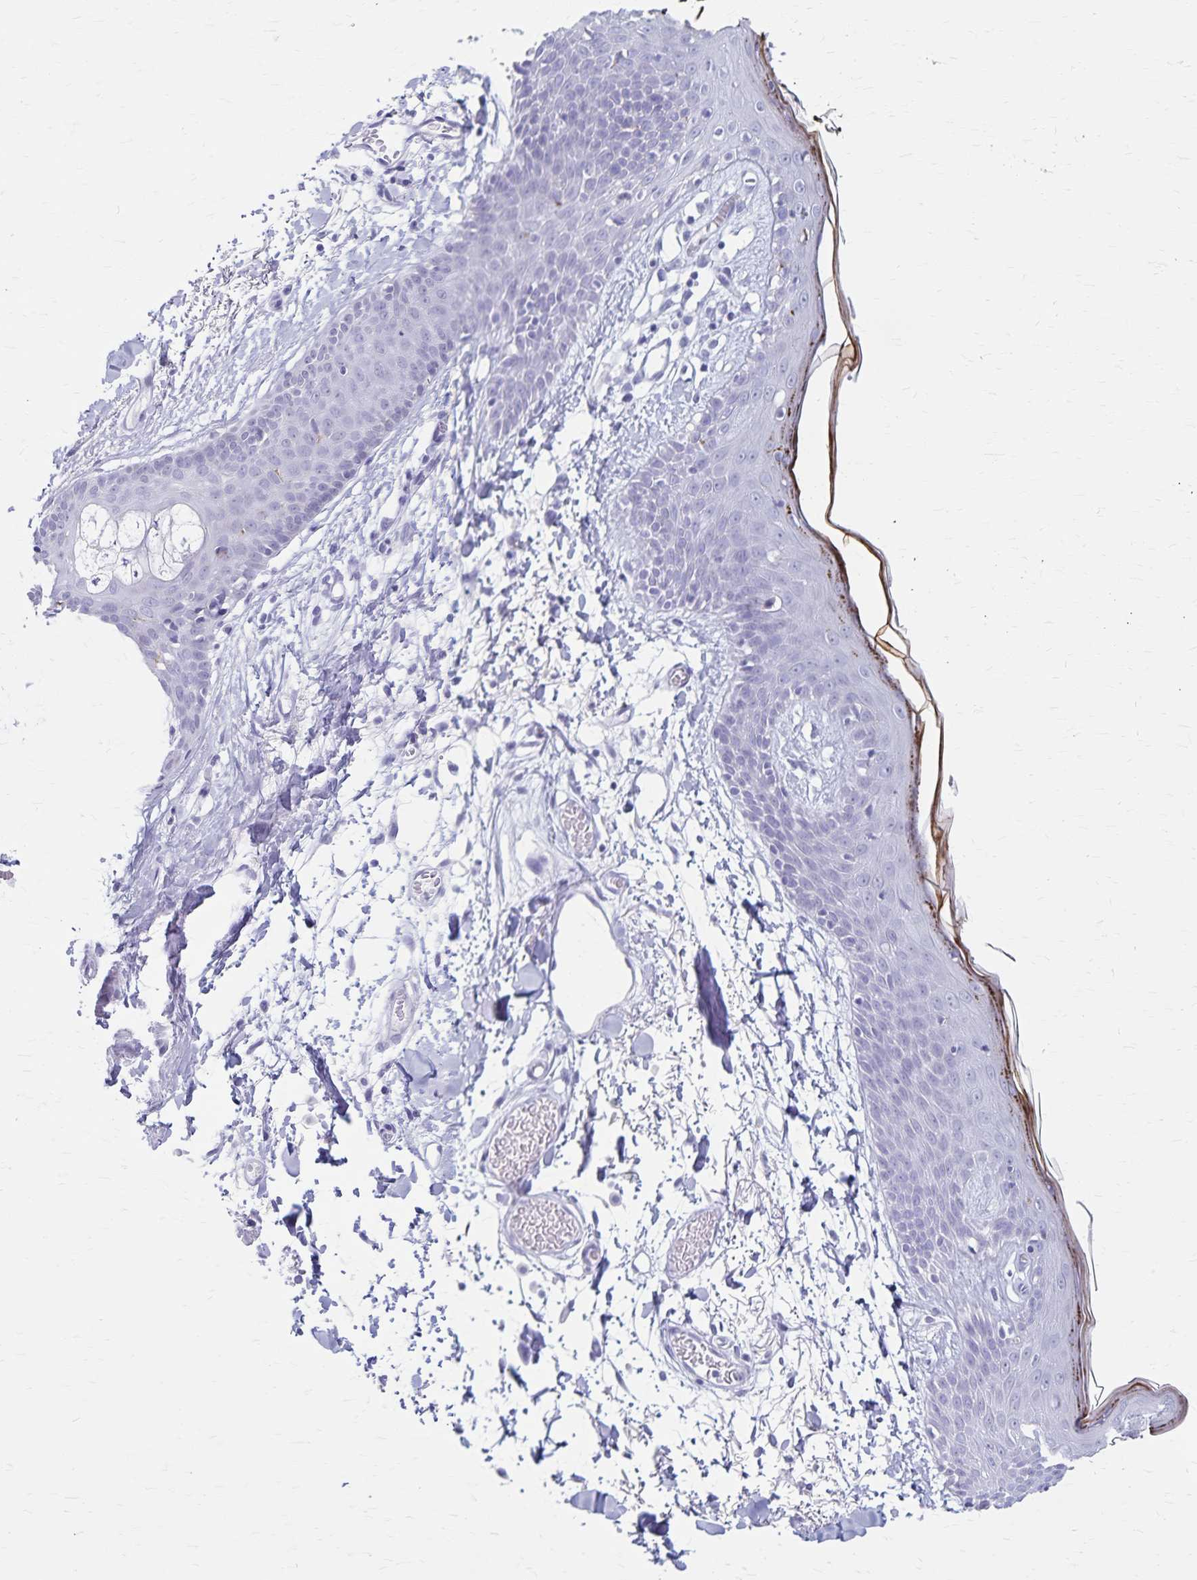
{"staining": {"intensity": "negative", "quantity": "none", "location": "none"}, "tissue": "skin", "cell_type": "Fibroblasts", "image_type": "normal", "snomed": [{"axis": "morphology", "description": "Normal tissue, NOS"}, {"axis": "topography", "description": "Skin"}], "caption": "DAB immunohistochemical staining of normal skin shows no significant expression in fibroblasts.", "gene": "GPBAR1", "patient": {"sex": "male", "age": 79}}